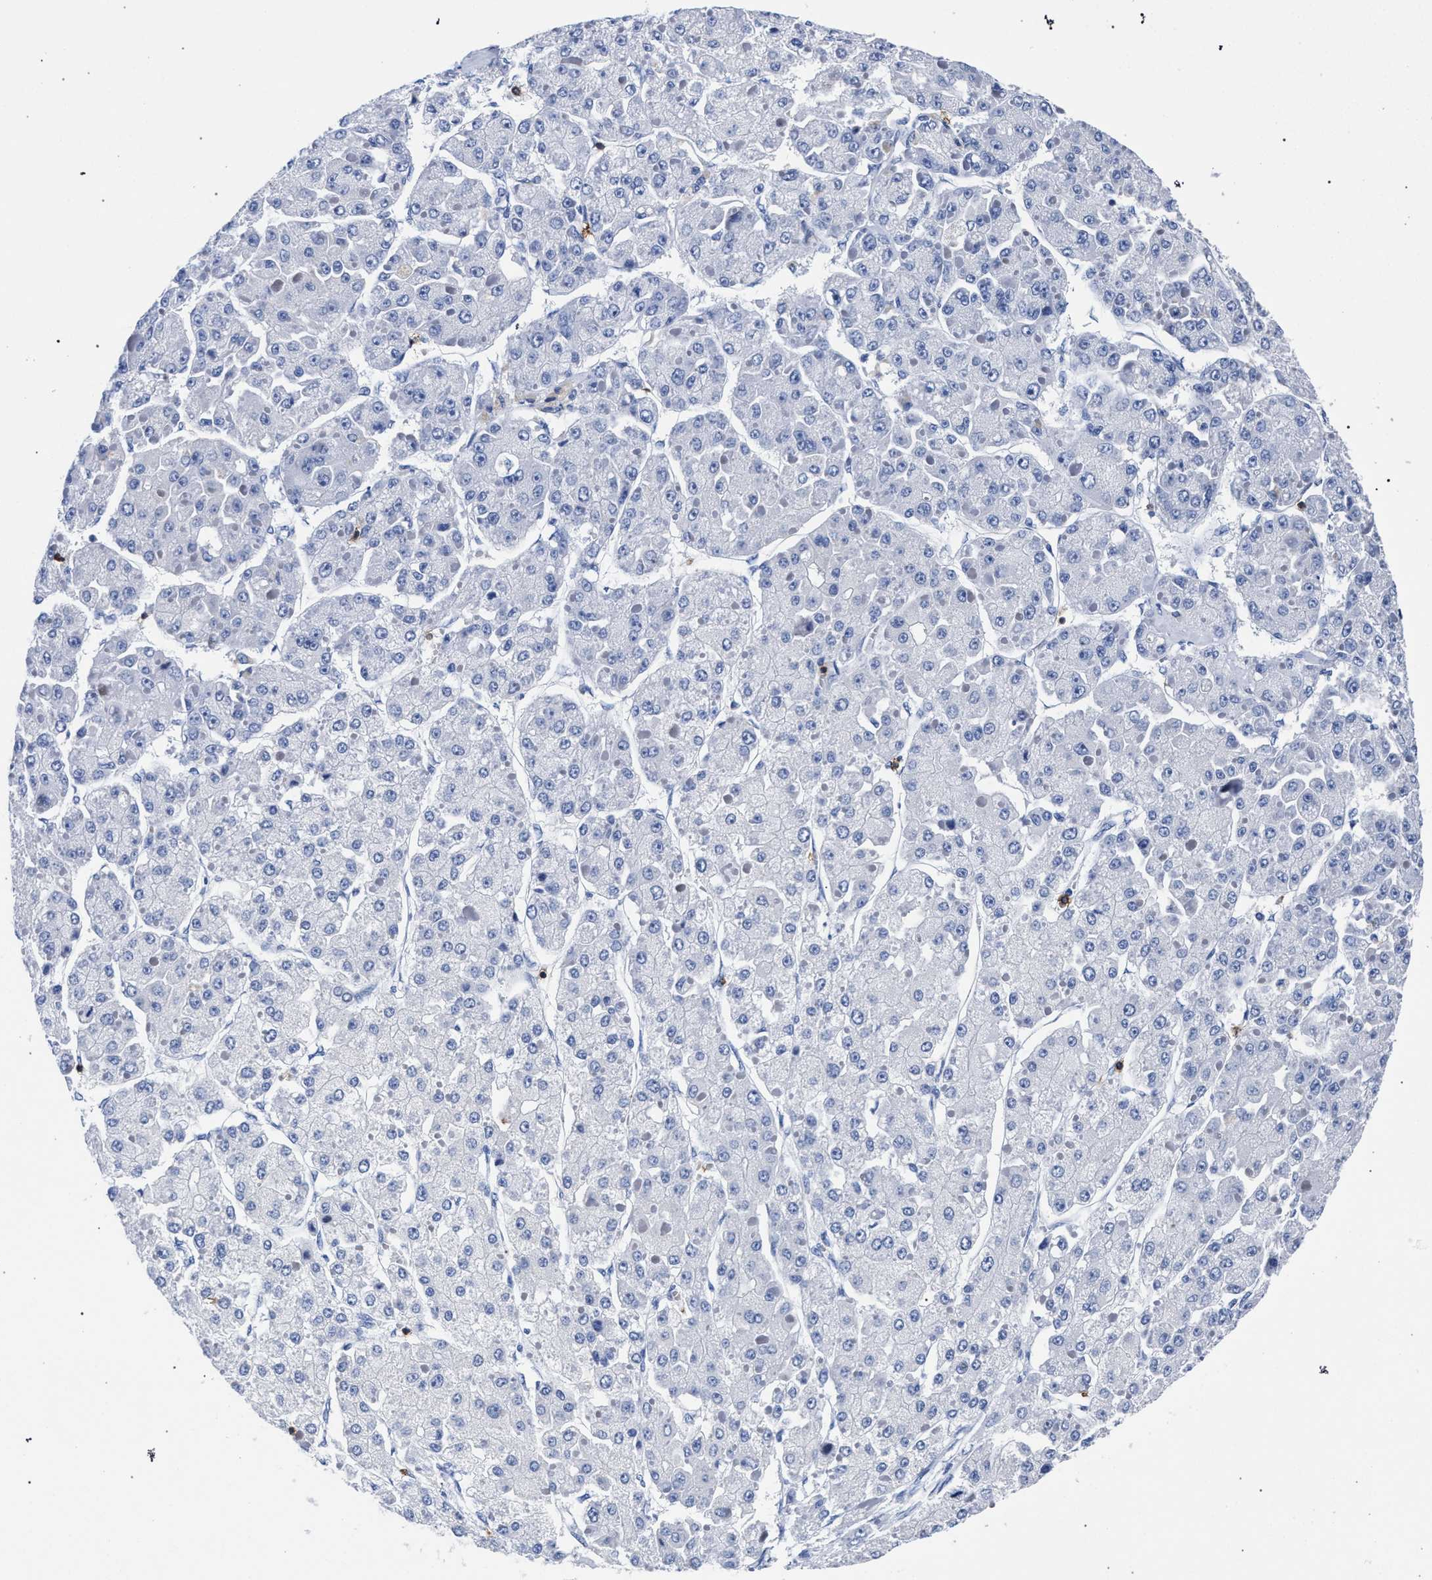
{"staining": {"intensity": "negative", "quantity": "none", "location": "none"}, "tissue": "liver cancer", "cell_type": "Tumor cells", "image_type": "cancer", "snomed": [{"axis": "morphology", "description": "Carcinoma, Hepatocellular, NOS"}, {"axis": "topography", "description": "Liver"}], "caption": "An image of human liver hepatocellular carcinoma is negative for staining in tumor cells.", "gene": "KLRK1", "patient": {"sex": "female", "age": 73}}